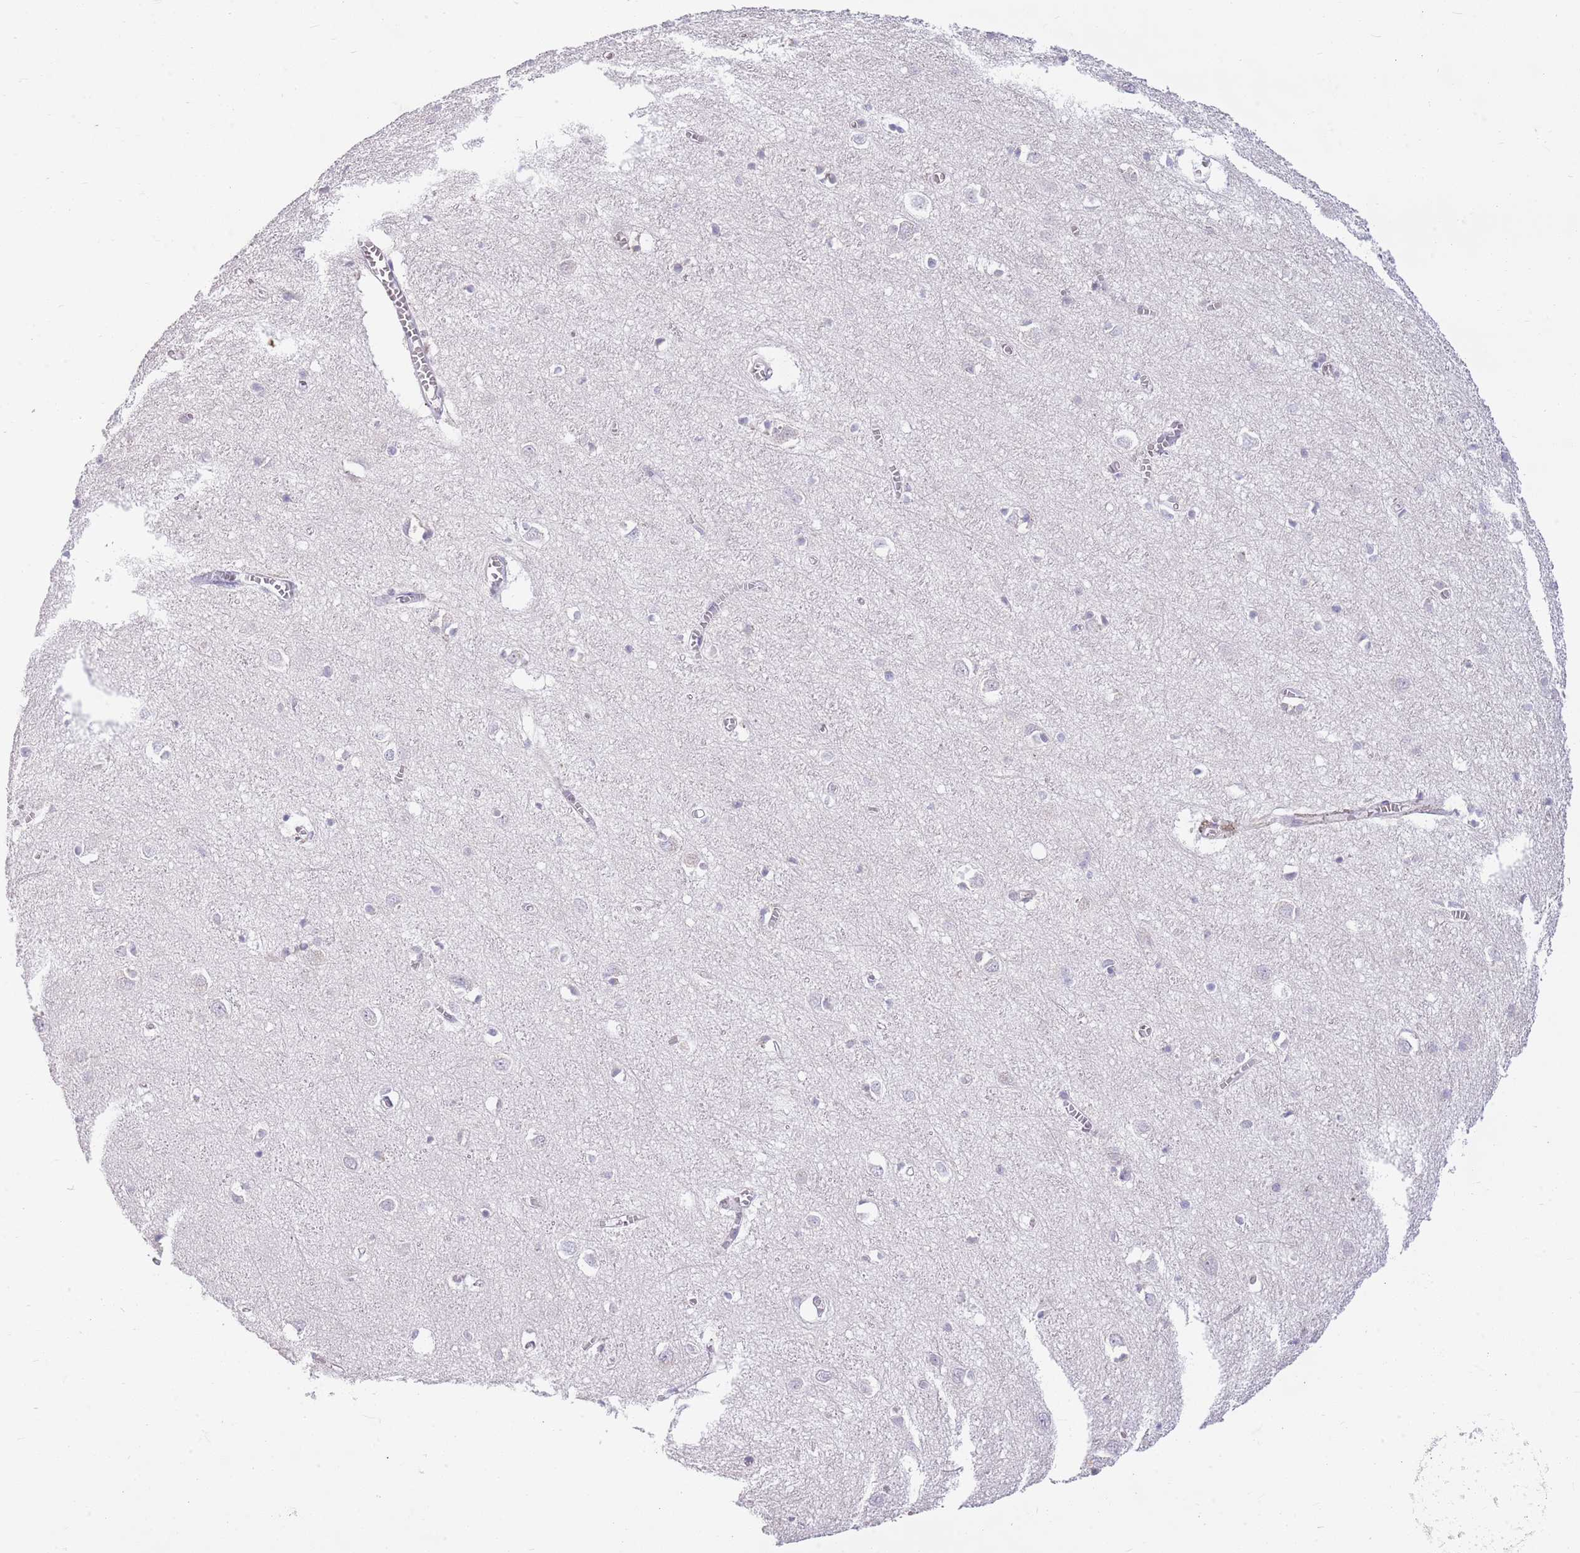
{"staining": {"intensity": "negative", "quantity": "none", "location": "none"}, "tissue": "cerebral cortex", "cell_type": "Endothelial cells", "image_type": "normal", "snomed": [{"axis": "morphology", "description": "Normal tissue, NOS"}, {"axis": "topography", "description": "Cerebral cortex"}], "caption": "Endothelial cells show no significant protein positivity in benign cerebral cortex. (Brightfield microscopy of DAB immunohistochemistry at high magnification).", "gene": "PARP8", "patient": {"sex": "female", "age": 64}}